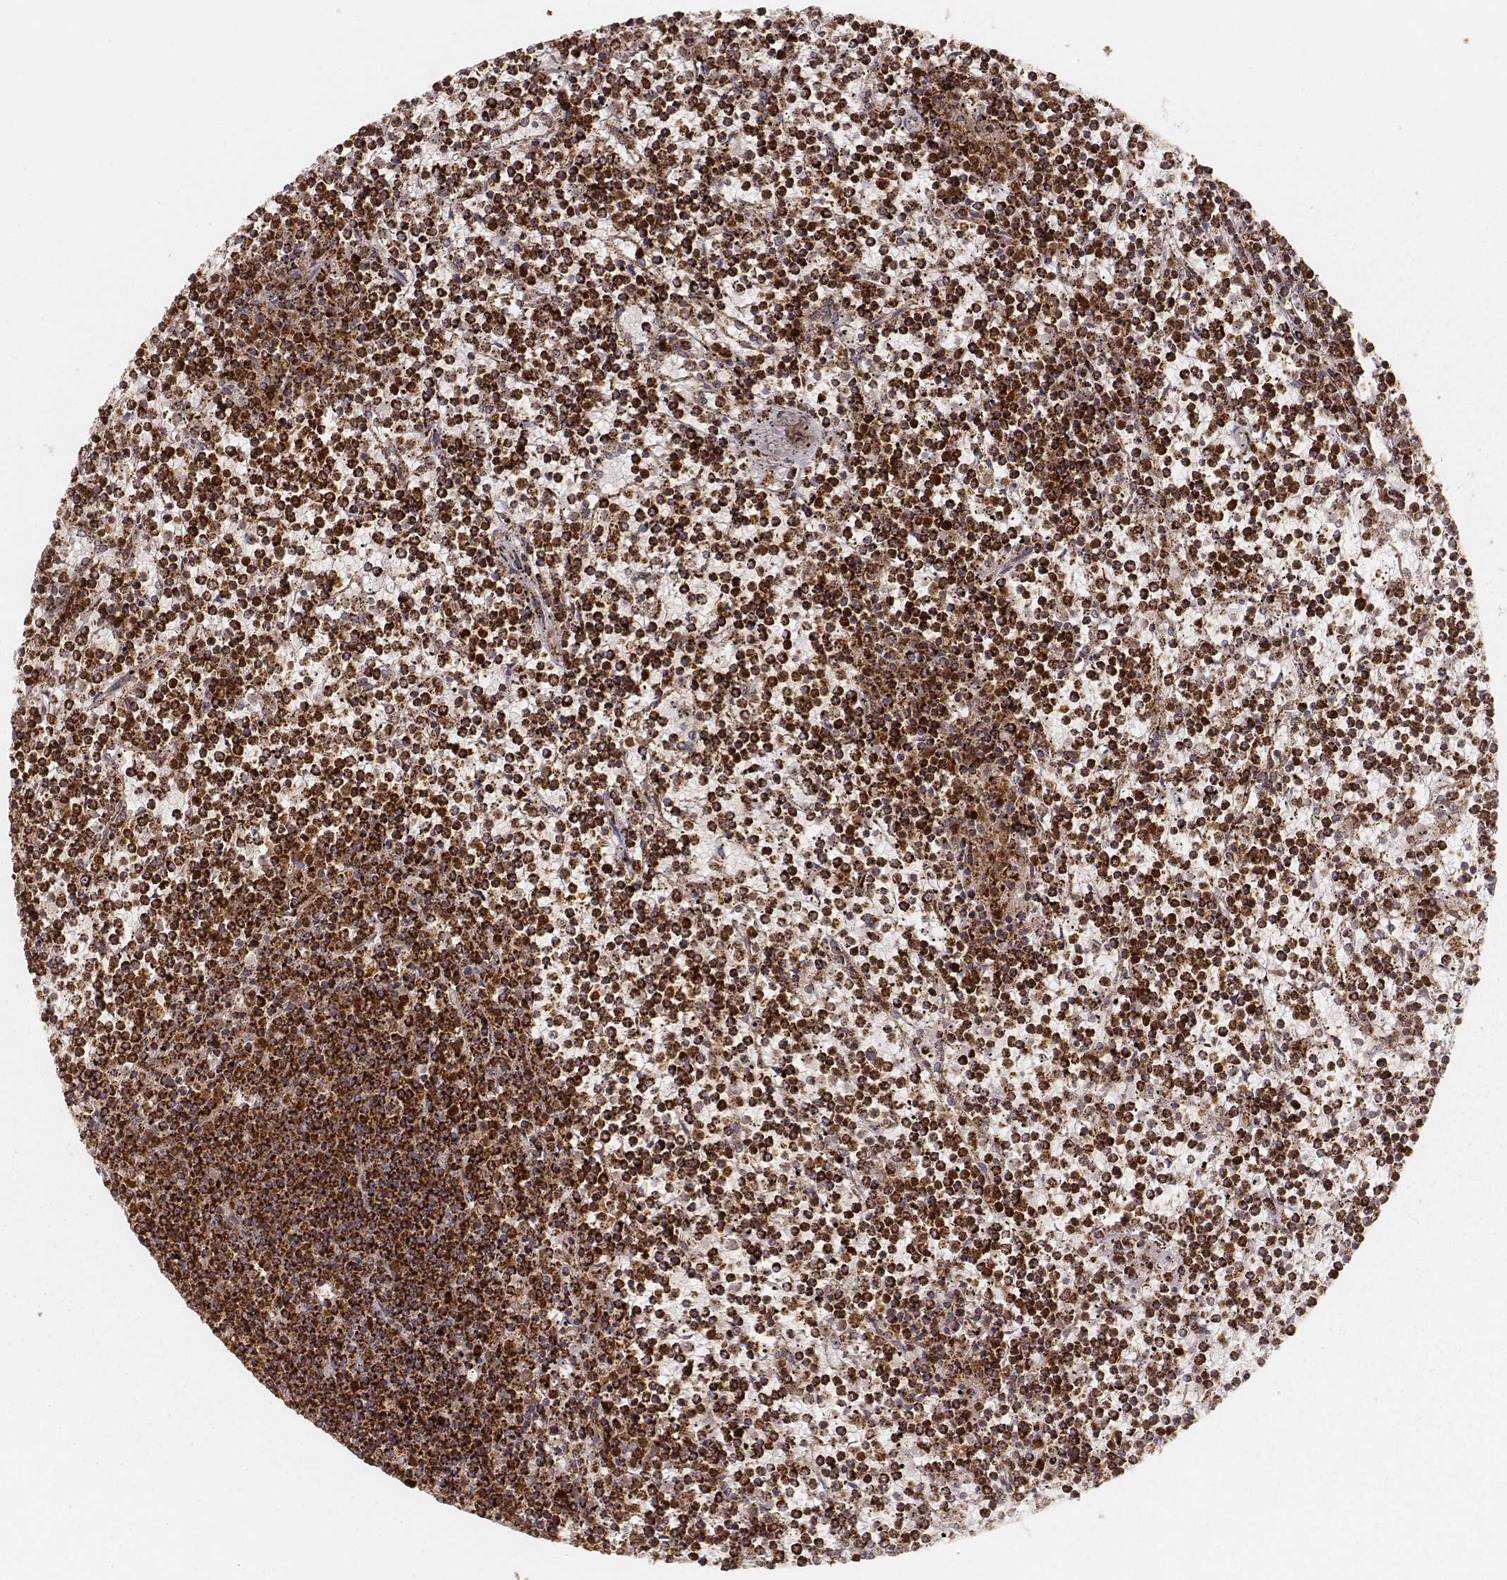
{"staining": {"intensity": "strong", "quantity": ">75%", "location": "cytoplasmic/membranous"}, "tissue": "lymphoma", "cell_type": "Tumor cells", "image_type": "cancer", "snomed": [{"axis": "morphology", "description": "Malignant lymphoma, non-Hodgkin's type, Low grade"}, {"axis": "topography", "description": "Spleen"}], "caption": "There is high levels of strong cytoplasmic/membranous expression in tumor cells of lymphoma, as demonstrated by immunohistochemical staining (brown color).", "gene": "CS", "patient": {"sex": "female", "age": 19}}